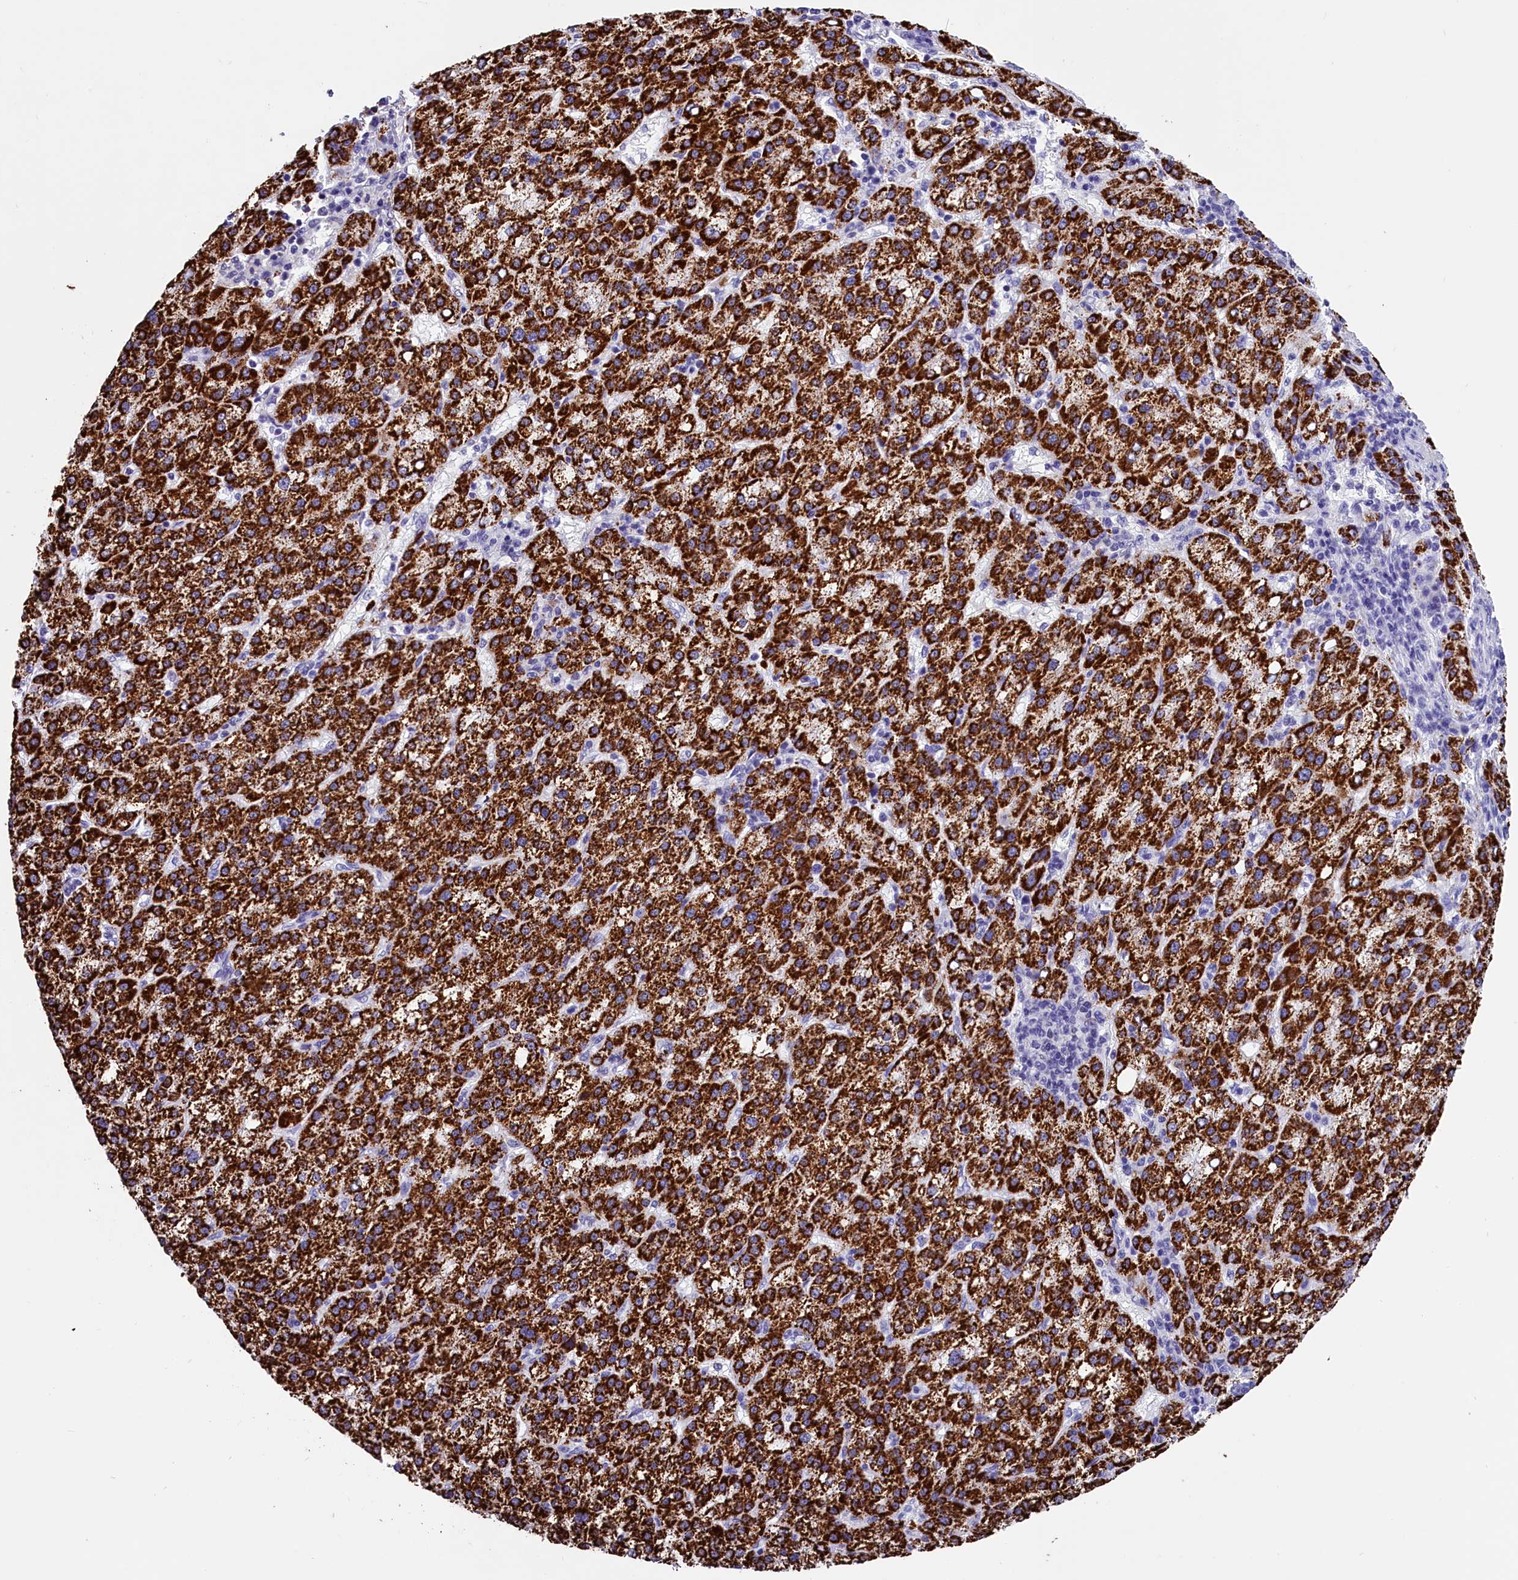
{"staining": {"intensity": "strong", "quantity": ">75%", "location": "cytoplasmic/membranous"}, "tissue": "liver cancer", "cell_type": "Tumor cells", "image_type": "cancer", "snomed": [{"axis": "morphology", "description": "Carcinoma, Hepatocellular, NOS"}, {"axis": "topography", "description": "Liver"}], "caption": "Immunohistochemistry (IHC) of human hepatocellular carcinoma (liver) reveals high levels of strong cytoplasmic/membranous staining in about >75% of tumor cells. (DAB IHC, brown staining for protein, blue staining for nuclei).", "gene": "ABAT", "patient": {"sex": "female", "age": 58}}